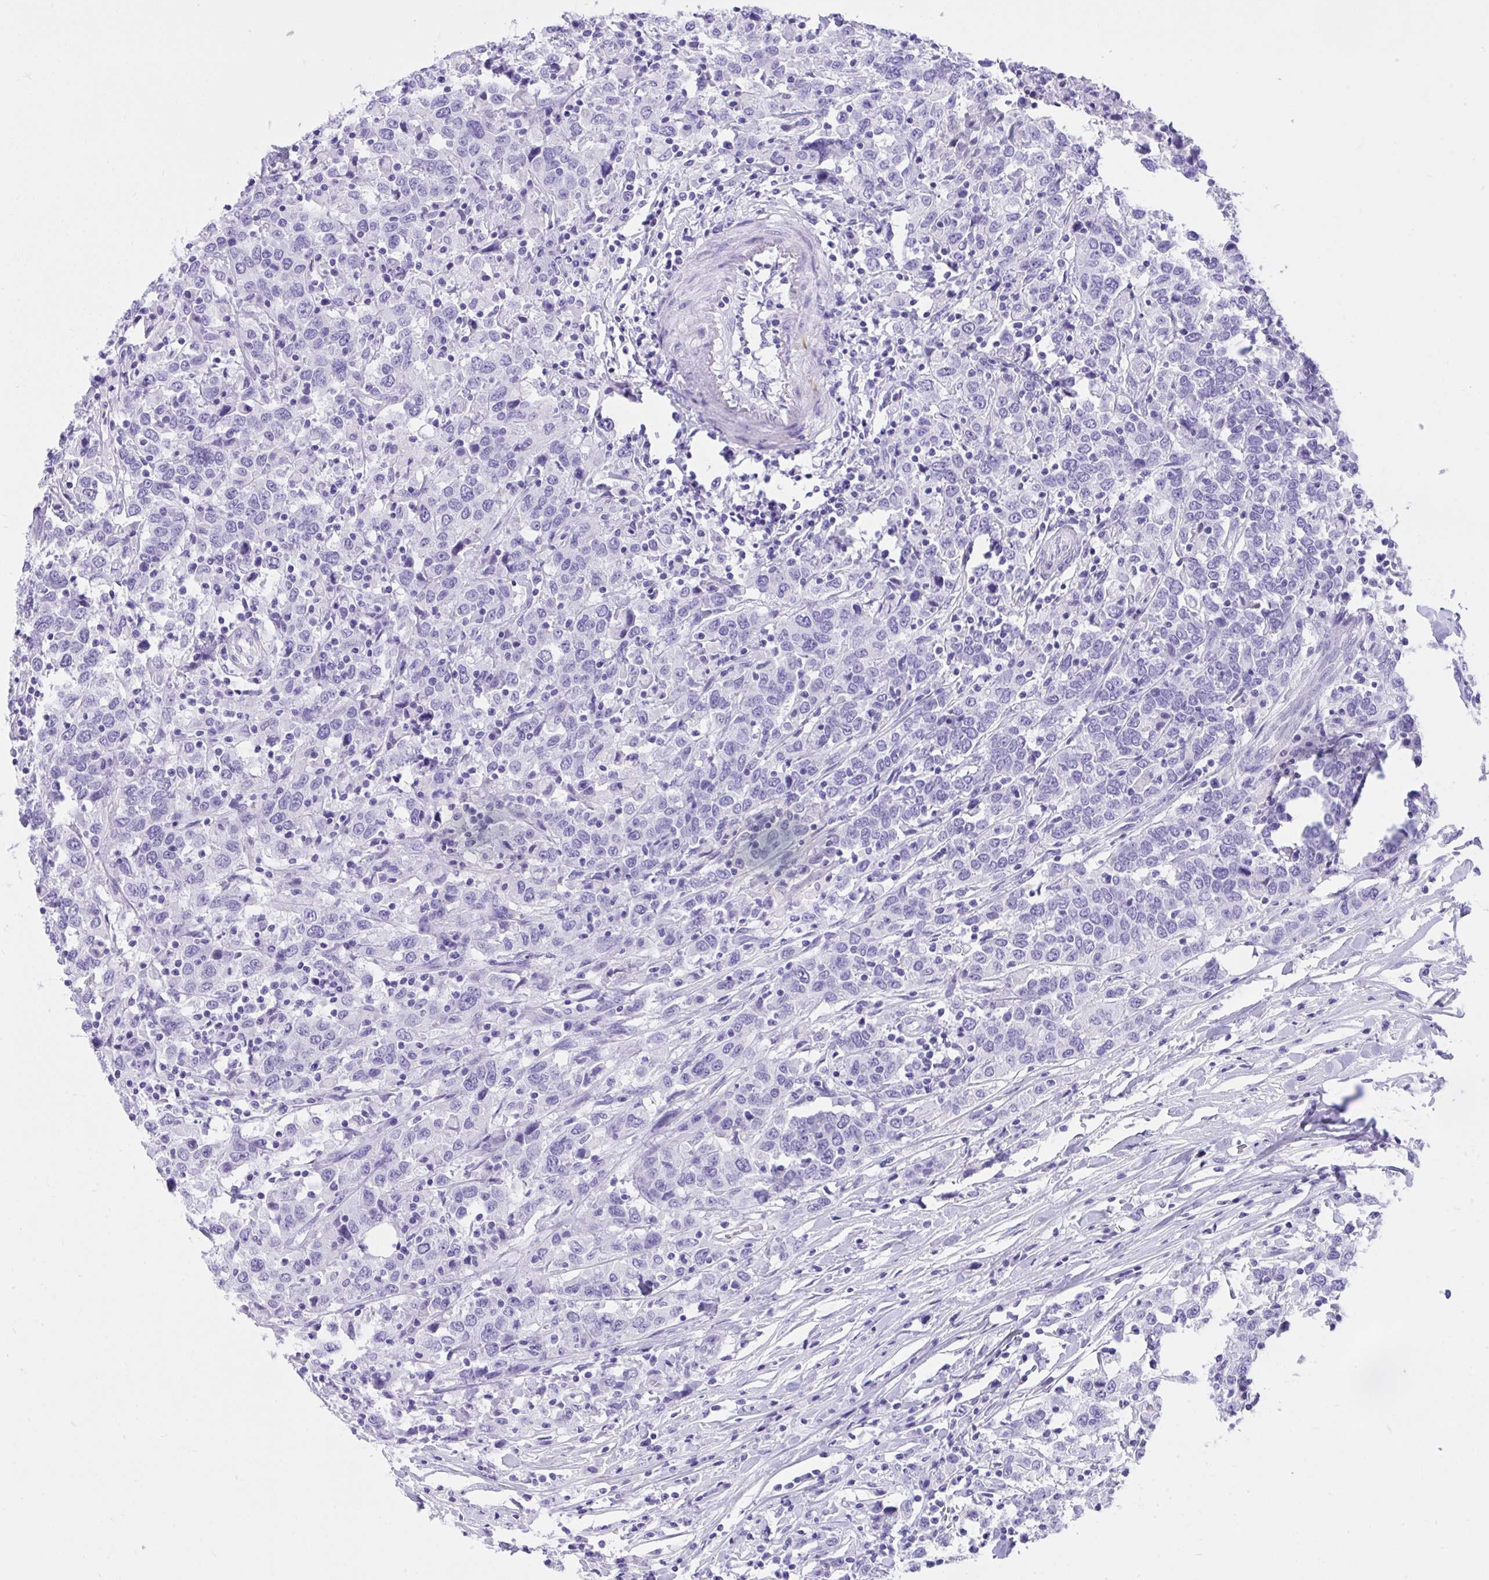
{"staining": {"intensity": "negative", "quantity": "none", "location": "none"}, "tissue": "urothelial cancer", "cell_type": "Tumor cells", "image_type": "cancer", "snomed": [{"axis": "morphology", "description": "Urothelial carcinoma, High grade"}, {"axis": "topography", "description": "Urinary bladder"}], "caption": "The histopathology image displays no staining of tumor cells in urothelial carcinoma (high-grade). (Brightfield microscopy of DAB immunohistochemistry at high magnification).", "gene": "KCNN4", "patient": {"sex": "male", "age": 61}}